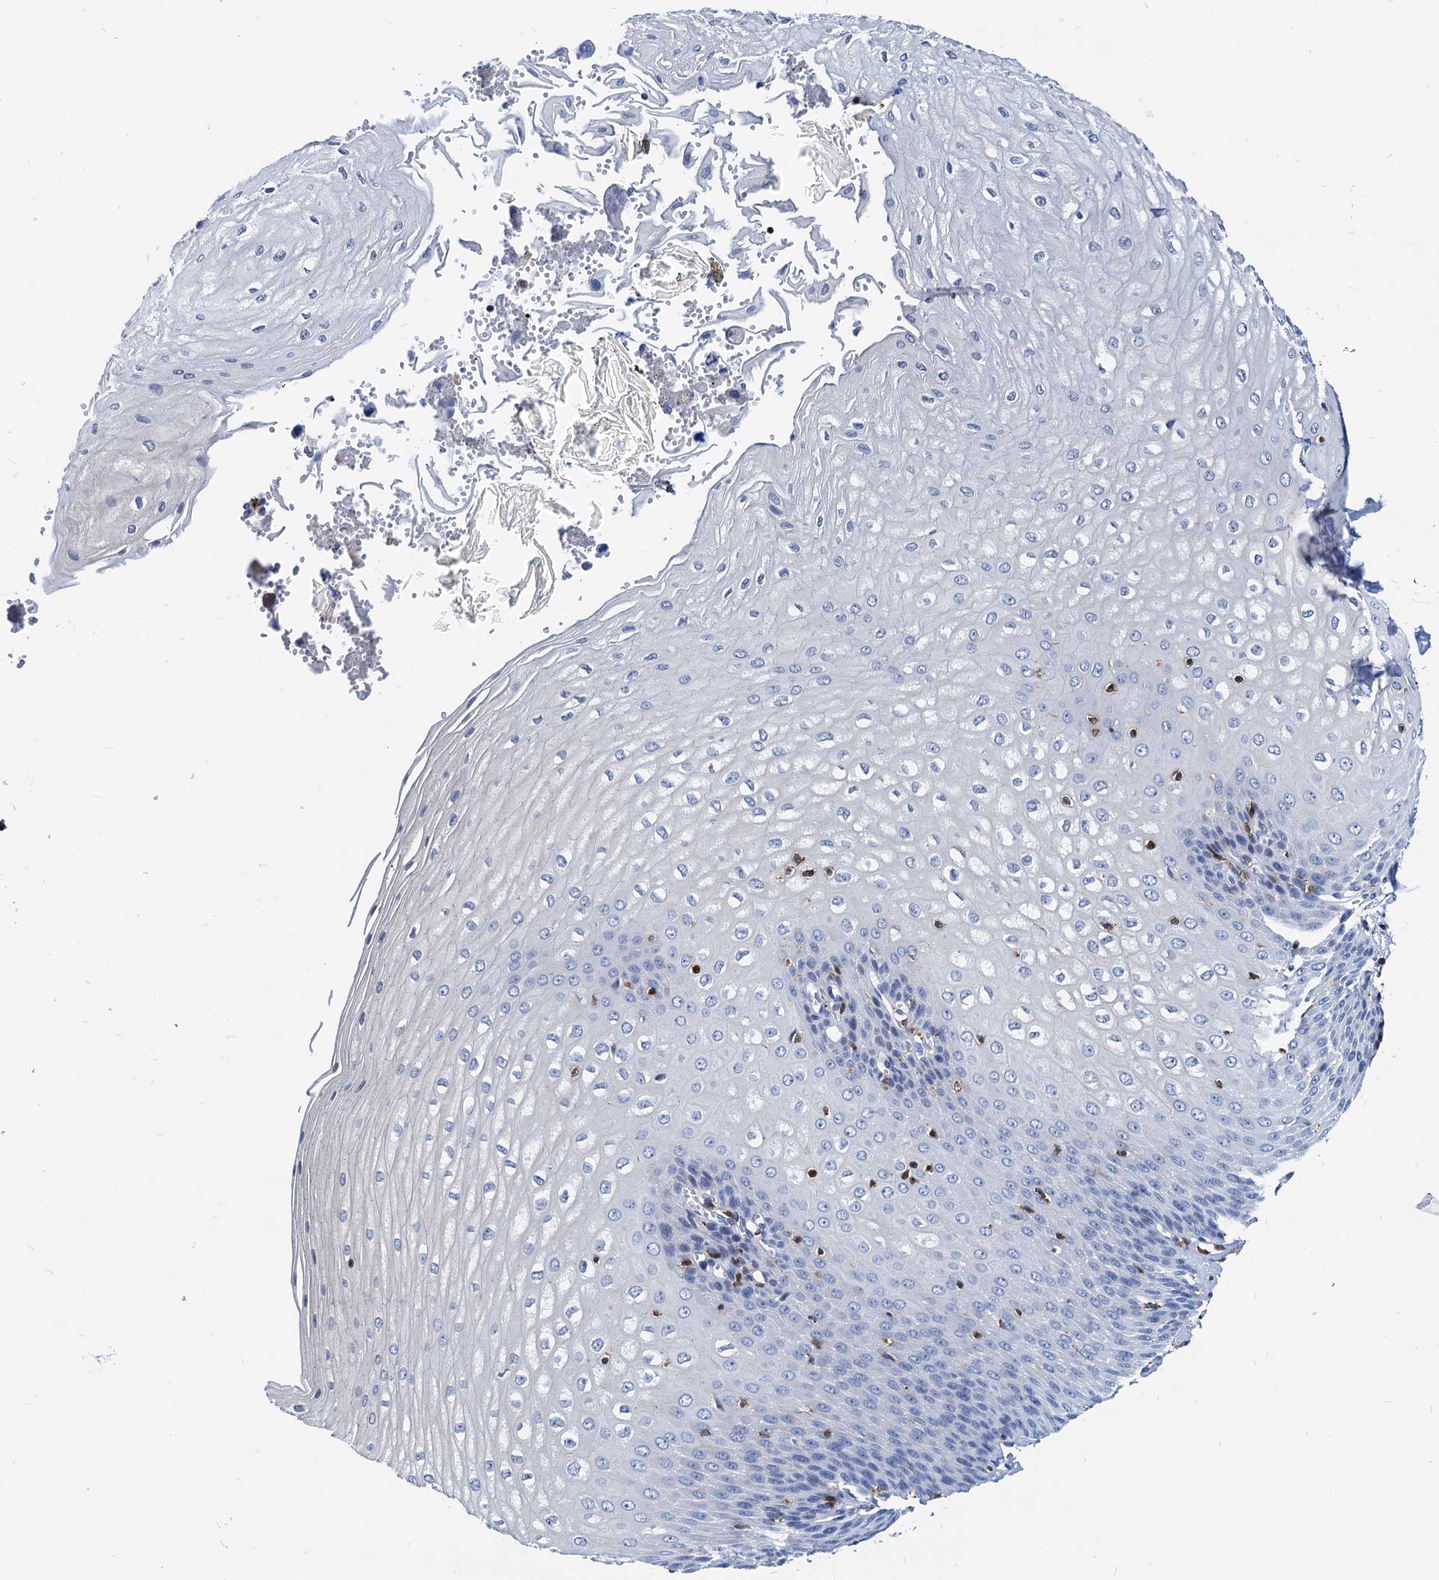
{"staining": {"intensity": "negative", "quantity": "none", "location": "none"}, "tissue": "esophagus", "cell_type": "Squamous epithelial cells", "image_type": "normal", "snomed": [{"axis": "morphology", "description": "Normal tissue, NOS"}, {"axis": "topography", "description": "Esophagus"}], "caption": "DAB (3,3'-diaminobenzidine) immunohistochemical staining of unremarkable esophagus displays no significant expression in squamous epithelial cells.", "gene": "LCP2", "patient": {"sex": "male", "age": 60}}